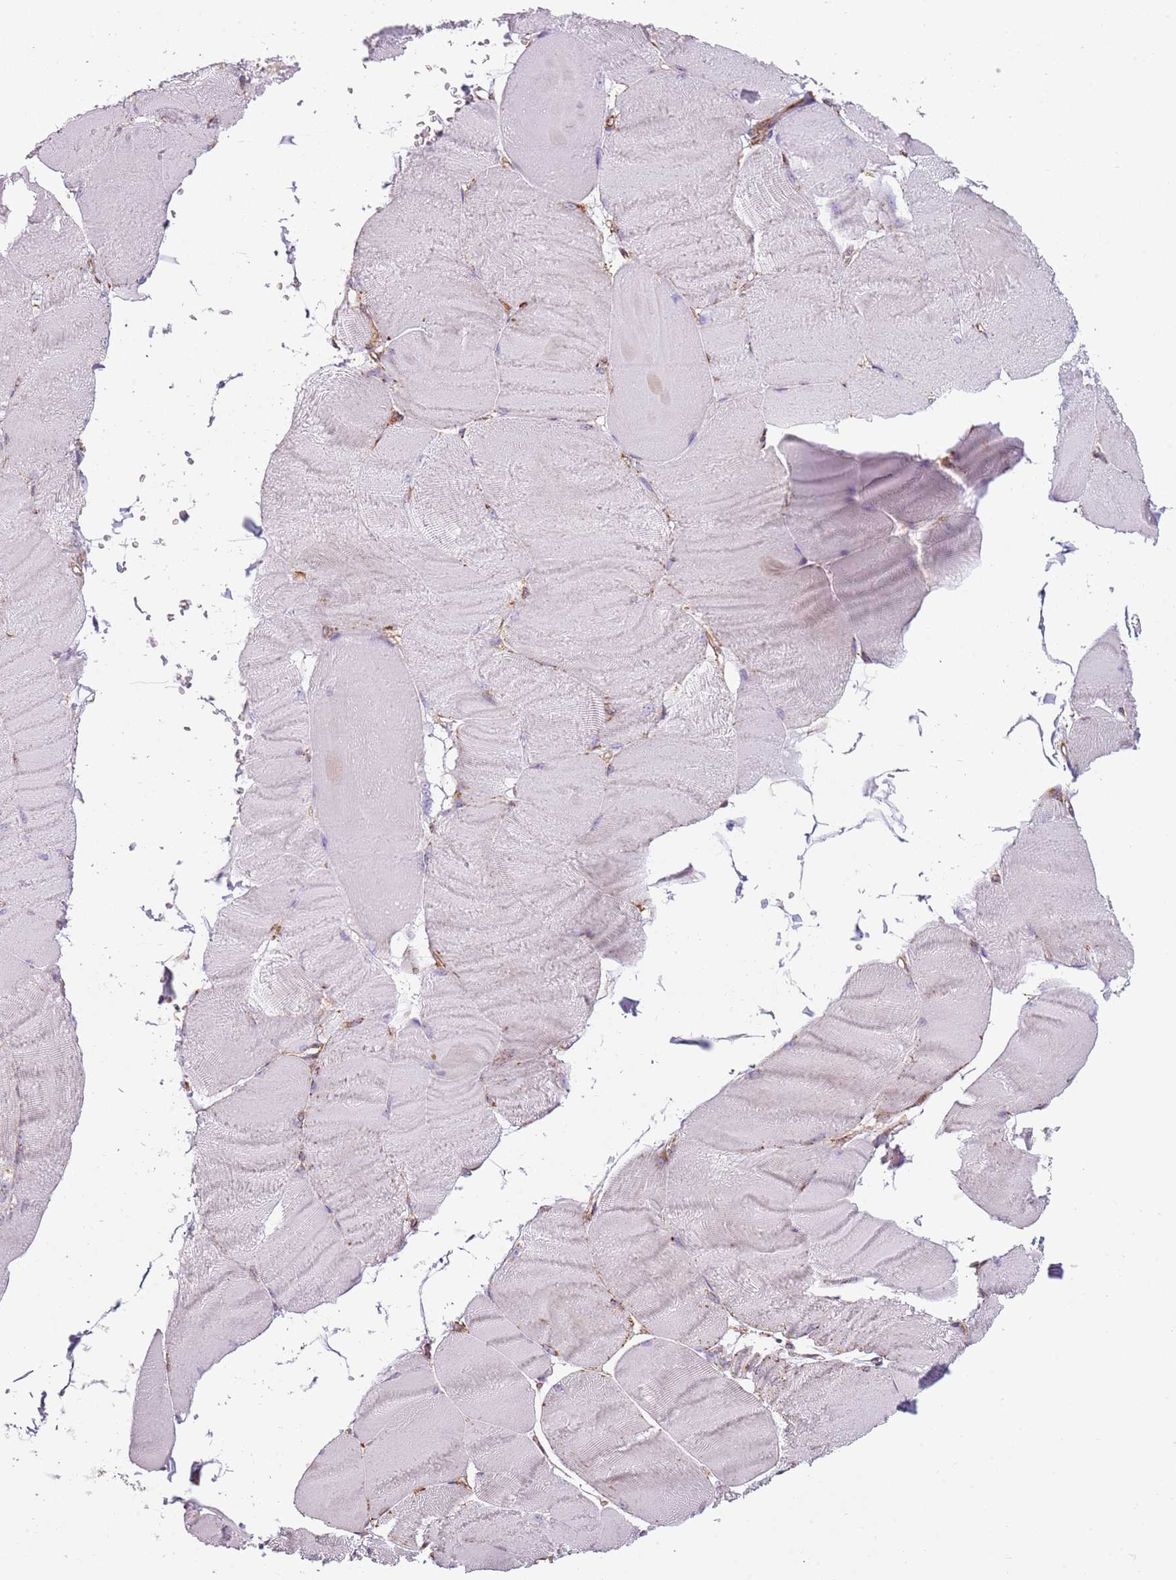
{"staining": {"intensity": "negative", "quantity": "none", "location": "none"}, "tissue": "skeletal muscle", "cell_type": "Myocytes", "image_type": "normal", "snomed": [{"axis": "morphology", "description": "Normal tissue, NOS"}, {"axis": "morphology", "description": "Basal cell carcinoma"}, {"axis": "topography", "description": "Skeletal muscle"}], "caption": "The image demonstrates no significant positivity in myocytes of skeletal muscle. The staining was performed using DAB to visualize the protein expression in brown, while the nuclei were stained in blue with hematoxylin (Magnification: 20x).", "gene": "SNX1", "patient": {"sex": "female", "age": 64}}